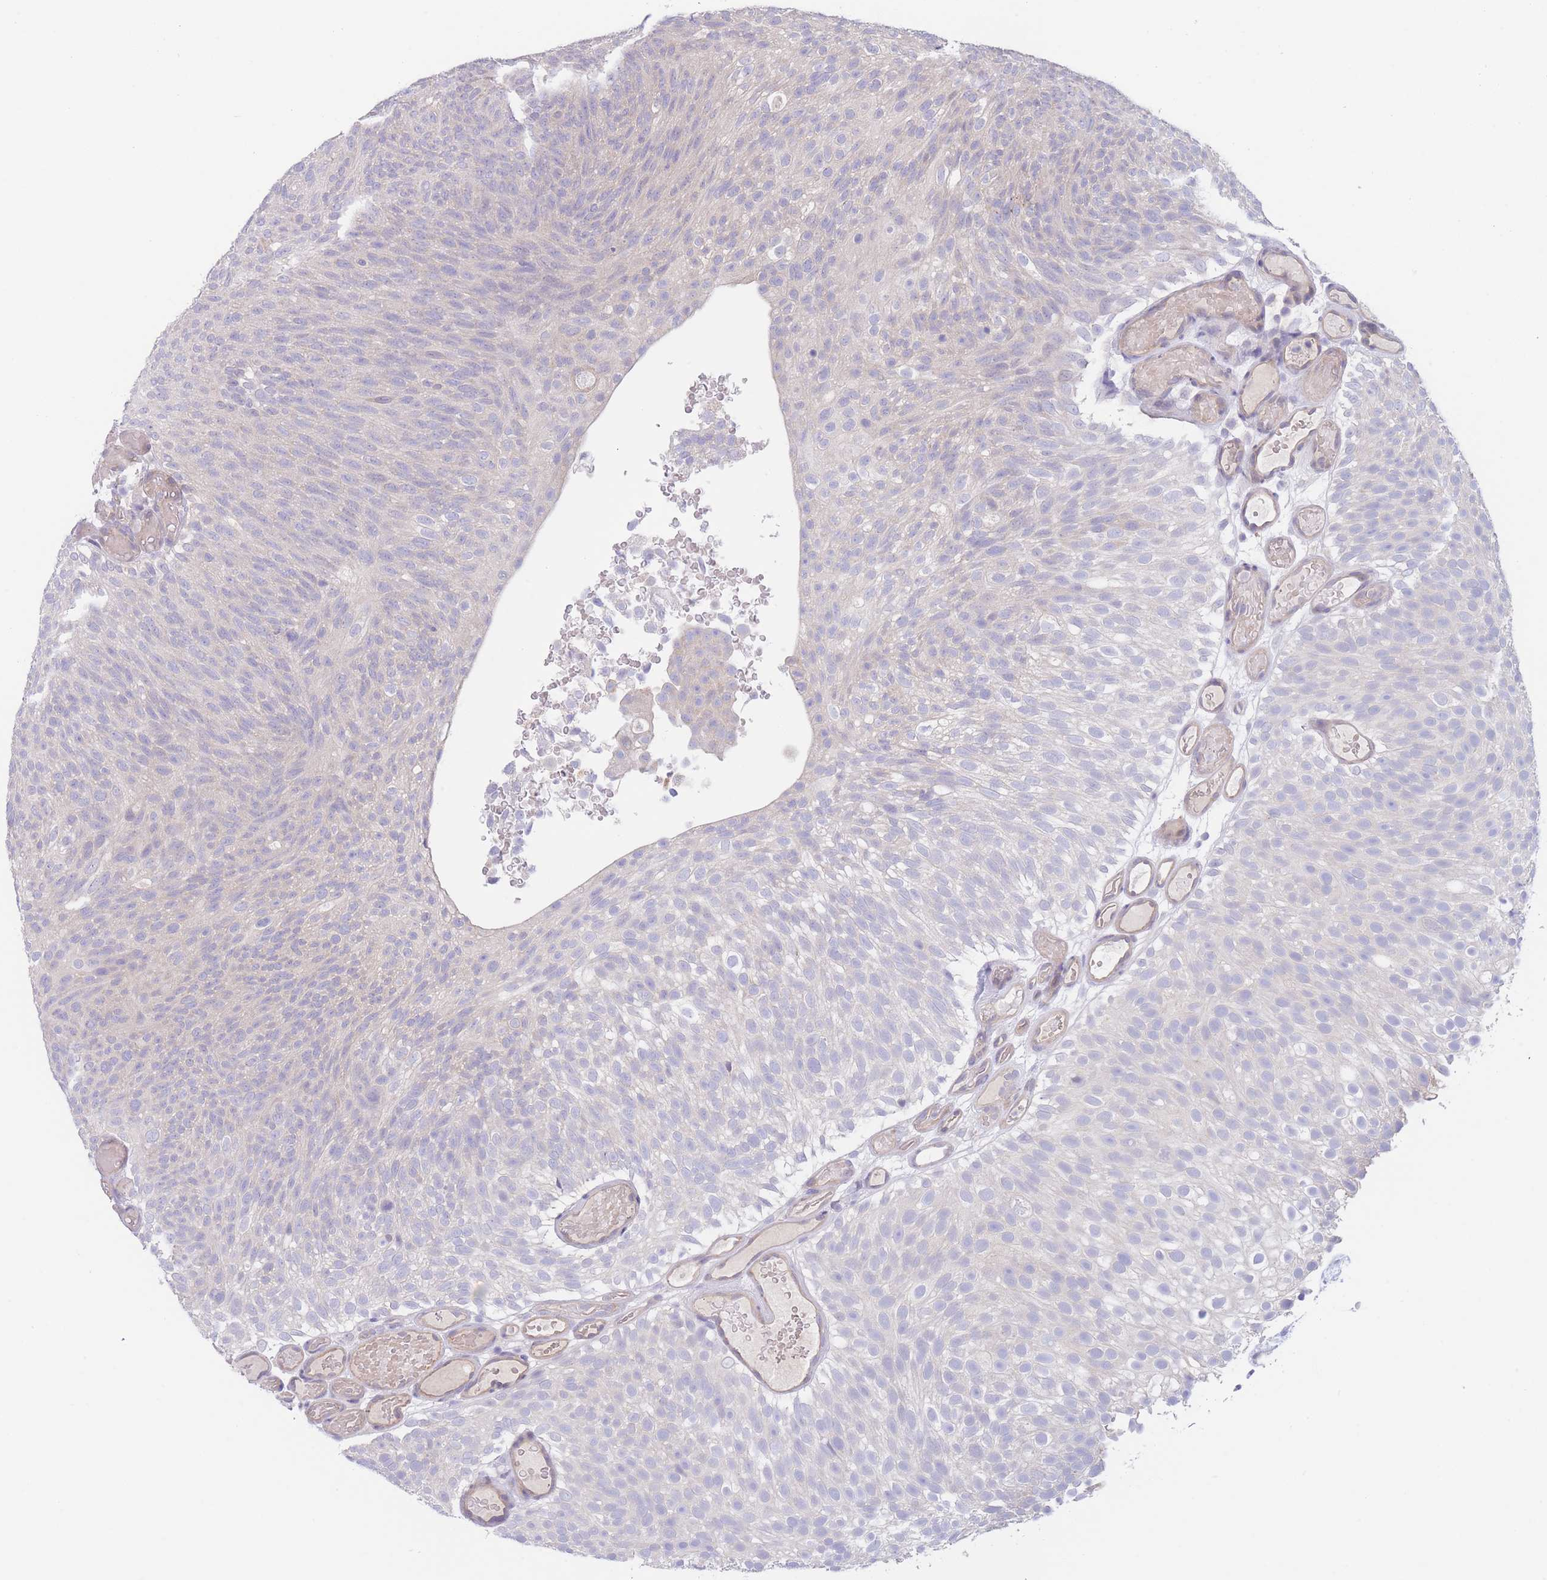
{"staining": {"intensity": "negative", "quantity": "none", "location": "none"}, "tissue": "urothelial cancer", "cell_type": "Tumor cells", "image_type": "cancer", "snomed": [{"axis": "morphology", "description": "Urothelial carcinoma, Low grade"}, {"axis": "topography", "description": "Urinary bladder"}], "caption": "Urothelial cancer was stained to show a protein in brown. There is no significant positivity in tumor cells.", "gene": "ZNF281", "patient": {"sex": "male", "age": 78}}